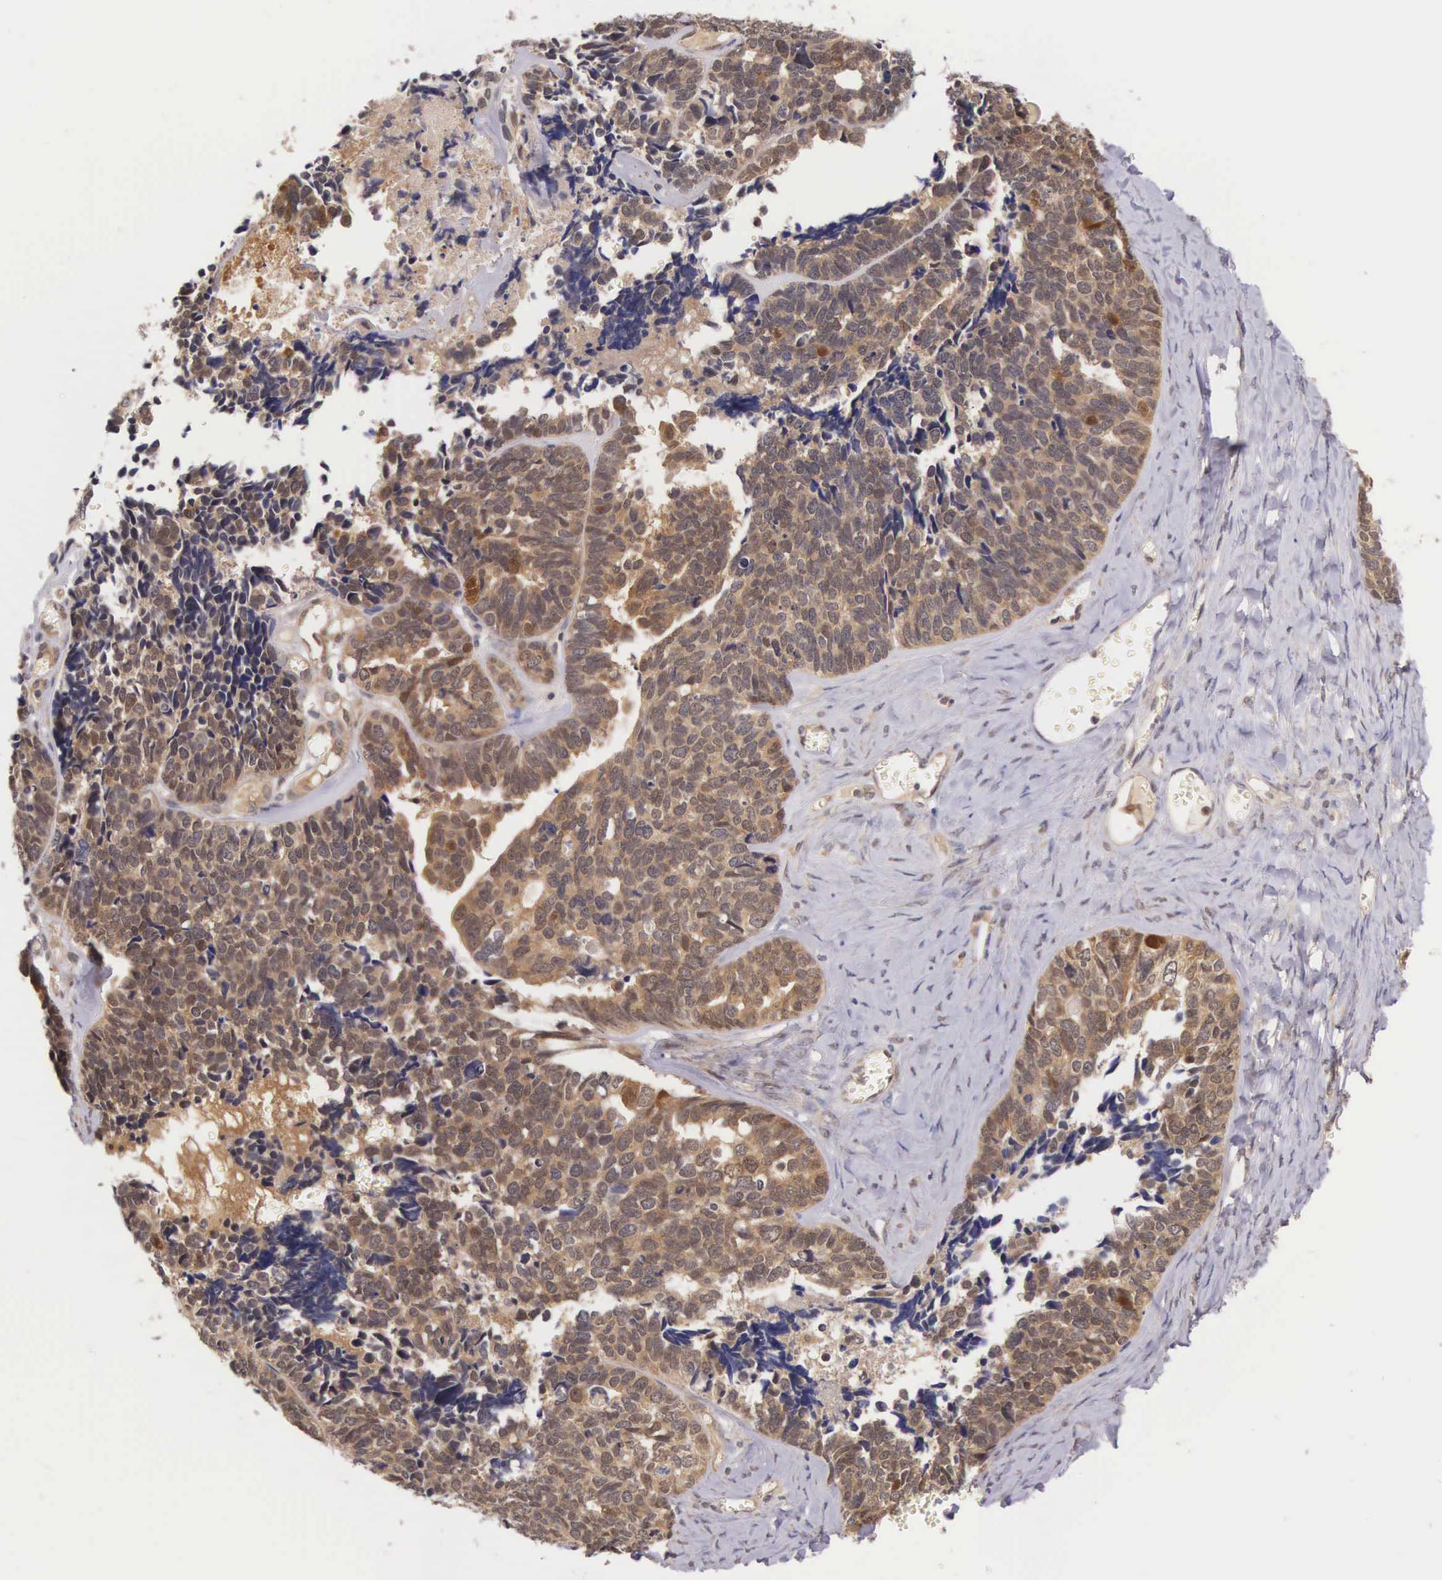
{"staining": {"intensity": "strong", "quantity": ">75%", "location": "cytoplasmic/membranous"}, "tissue": "ovarian cancer", "cell_type": "Tumor cells", "image_type": "cancer", "snomed": [{"axis": "morphology", "description": "Cystadenocarcinoma, serous, NOS"}, {"axis": "topography", "description": "Ovary"}], "caption": "Protein expression analysis of human ovarian serous cystadenocarcinoma reveals strong cytoplasmic/membranous staining in about >75% of tumor cells. (Brightfield microscopy of DAB IHC at high magnification).", "gene": "IGBP1", "patient": {"sex": "female", "age": 77}}